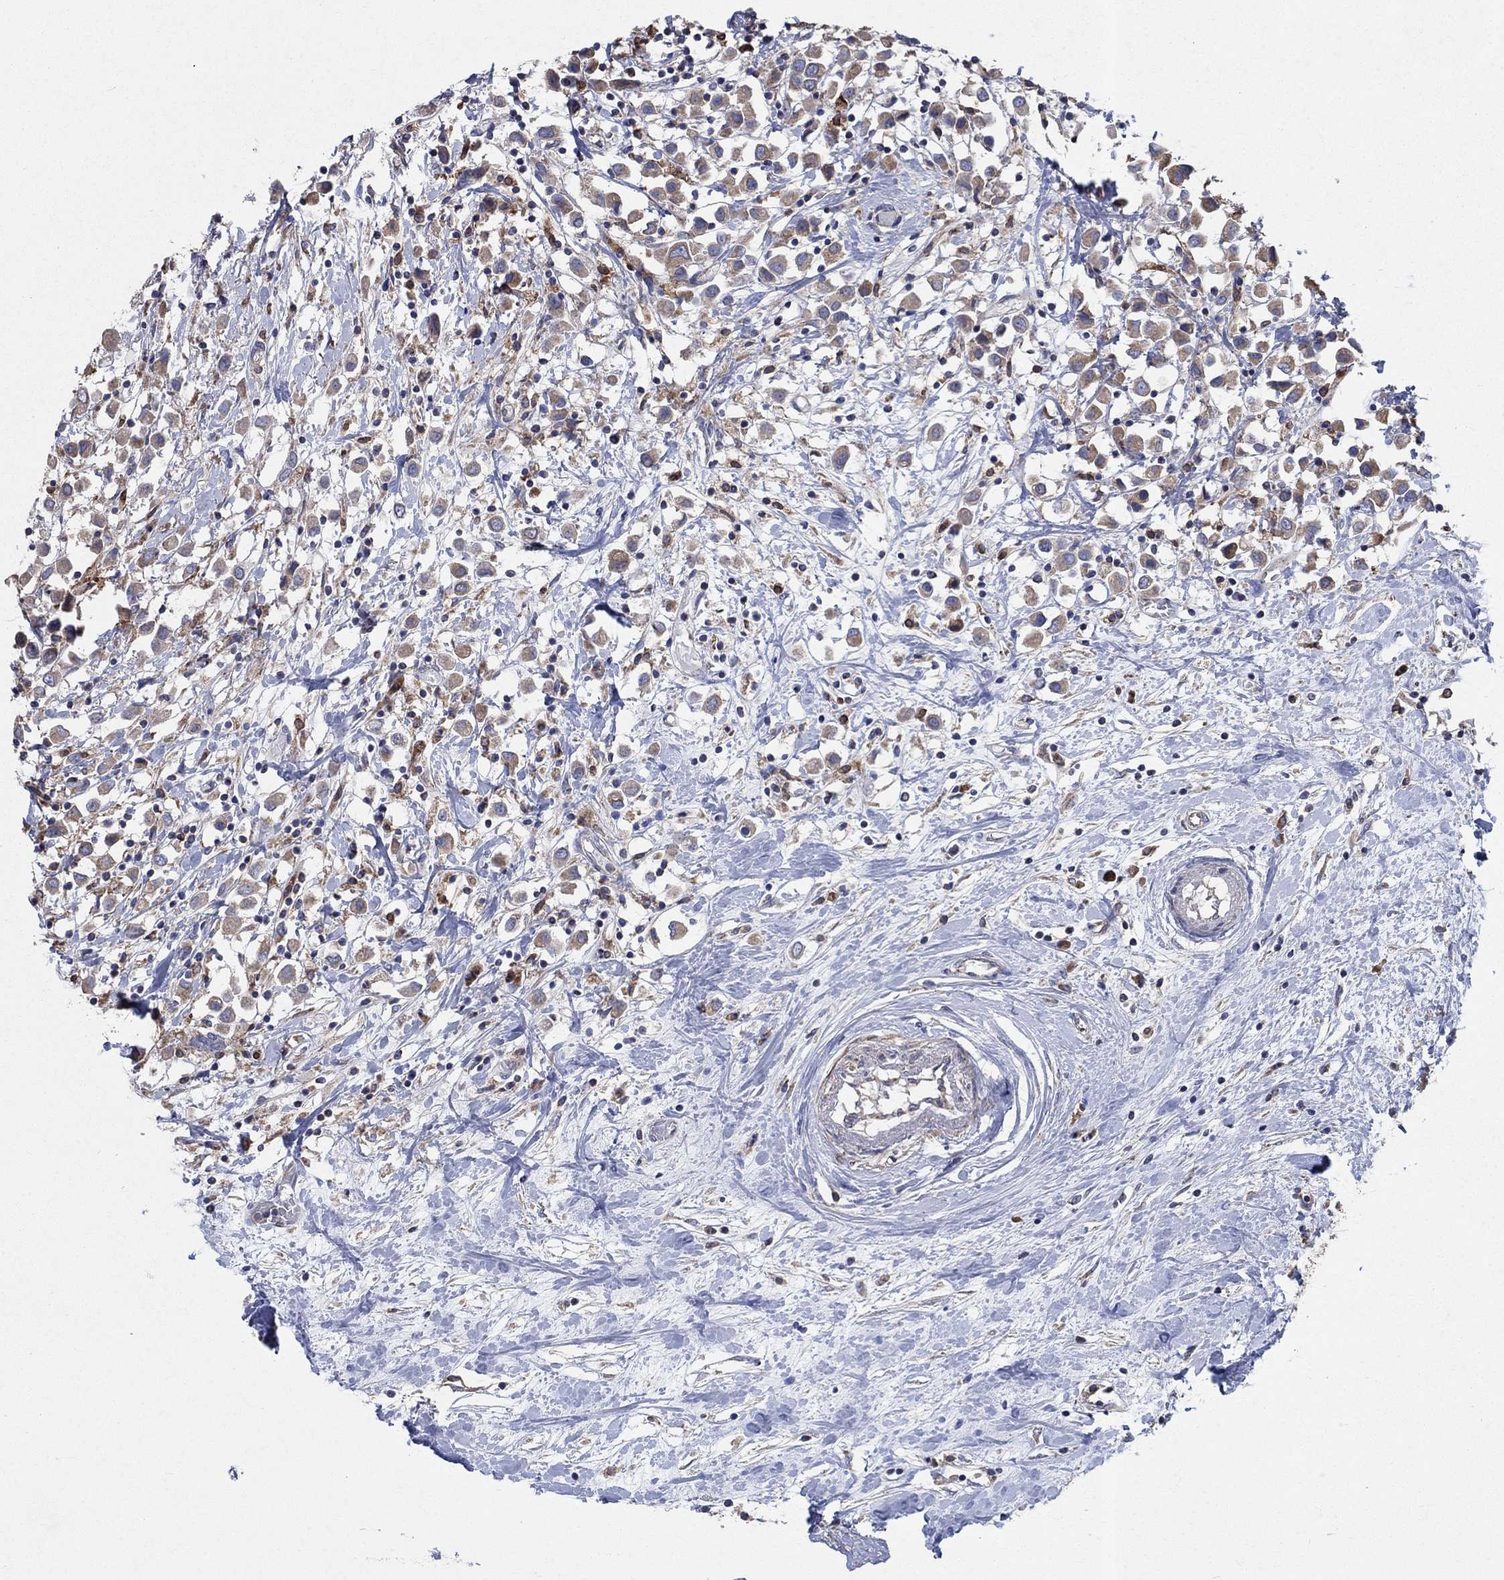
{"staining": {"intensity": "moderate", "quantity": "25%-75%", "location": "cytoplasmic/membranous"}, "tissue": "breast cancer", "cell_type": "Tumor cells", "image_type": "cancer", "snomed": [{"axis": "morphology", "description": "Duct carcinoma"}, {"axis": "topography", "description": "Breast"}], "caption": "Immunohistochemical staining of breast infiltrating ductal carcinoma demonstrates moderate cytoplasmic/membranous protein staining in approximately 25%-75% of tumor cells.", "gene": "NCEH1", "patient": {"sex": "female", "age": 61}}